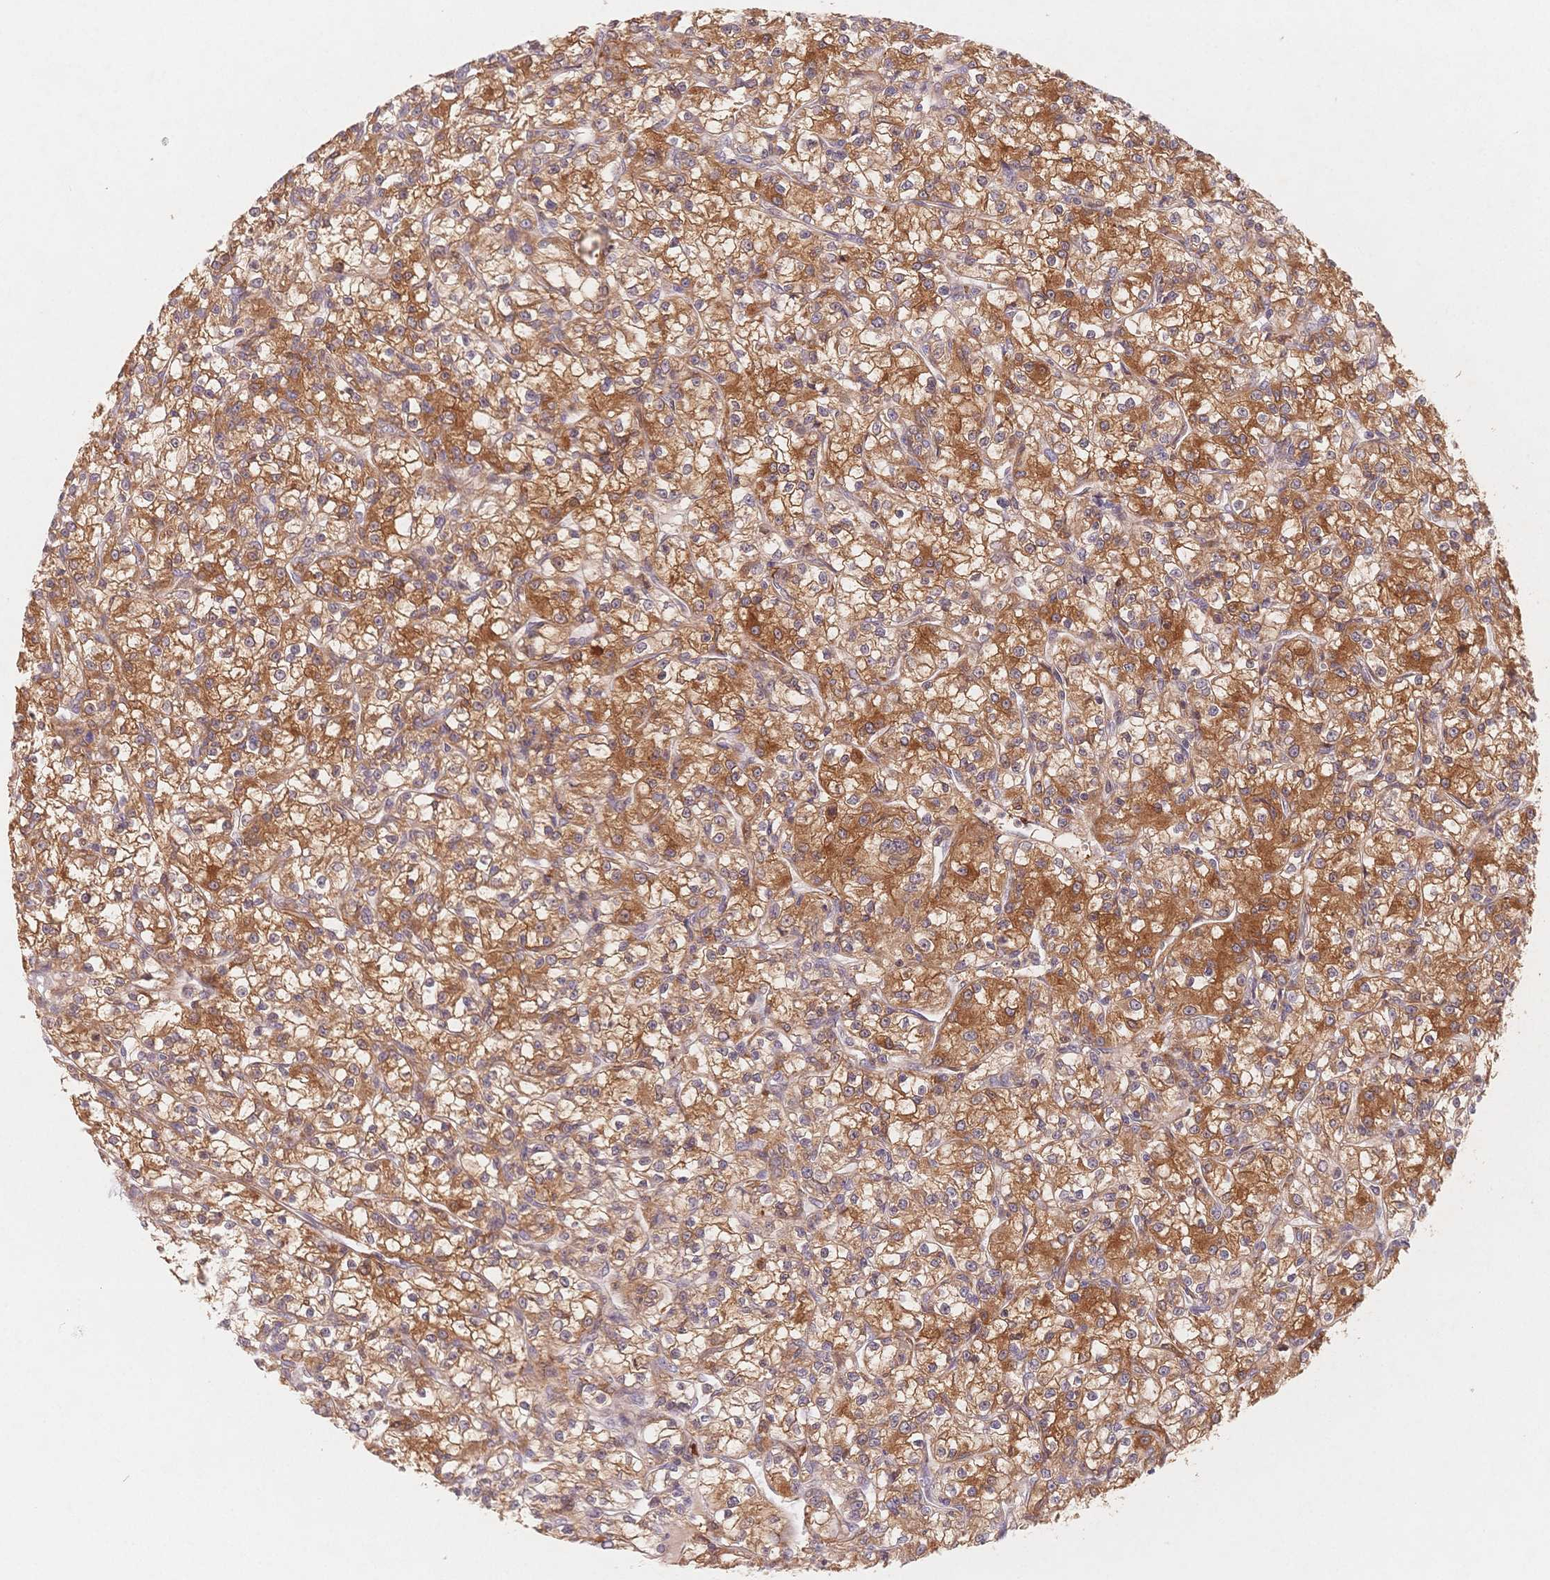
{"staining": {"intensity": "moderate", "quantity": ">75%", "location": "cytoplasmic/membranous"}, "tissue": "renal cancer", "cell_type": "Tumor cells", "image_type": "cancer", "snomed": [{"axis": "morphology", "description": "Adenocarcinoma, NOS"}, {"axis": "topography", "description": "Kidney"}], "caption": "Immunohistochemical staining of human renal adenocarcinoma exhibits medium levels of moderate cytoplasmic/membranous protein expression in approximately >75% of tumor cells. (Brightfield microscopy of DAB IHC at high magnification).", "gene": "C12orf75", "patient": {"sex": "female", "age": 59}}